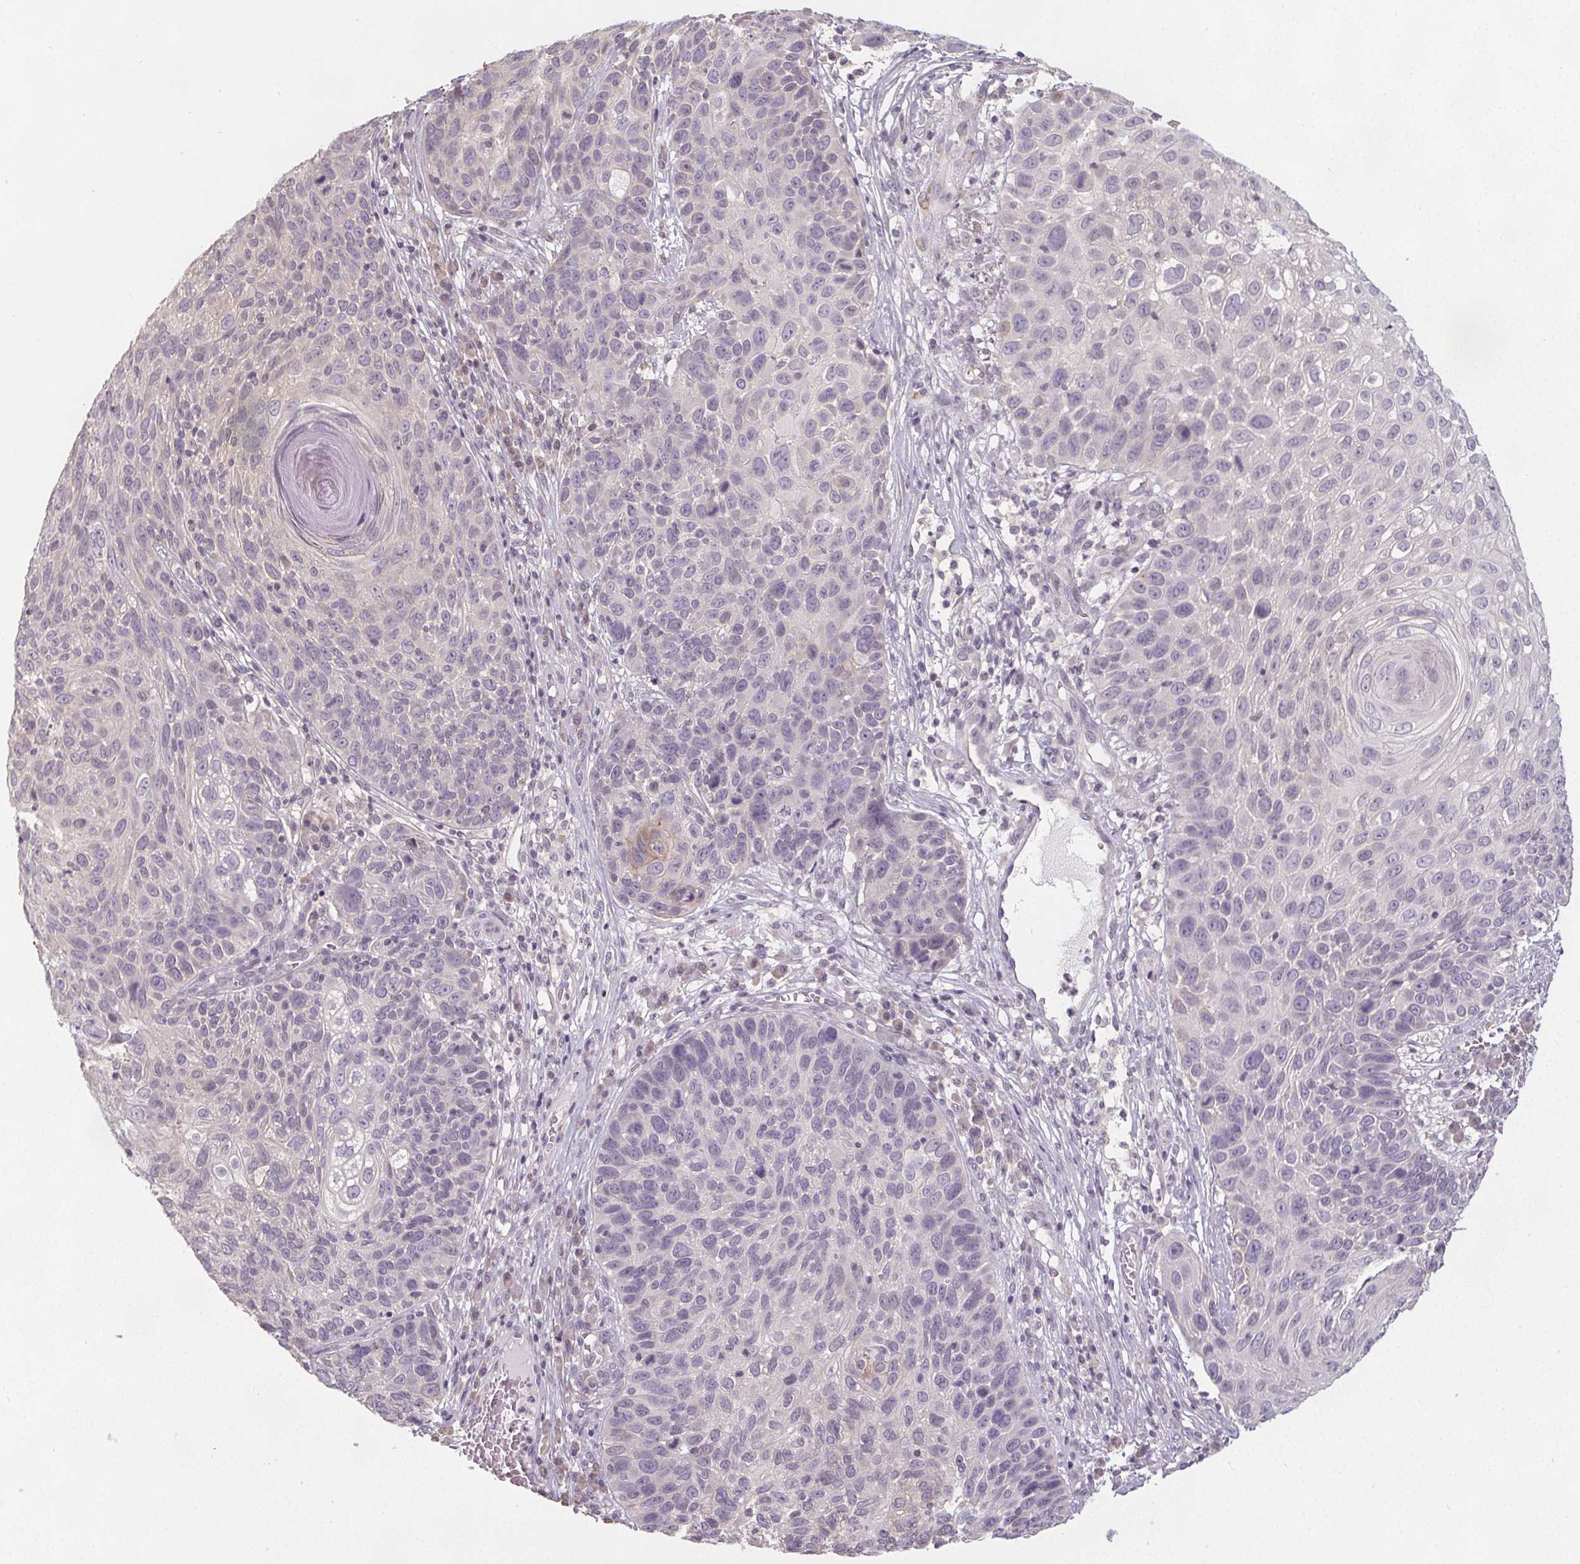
{"staining": {"intensity": "negative", "quantity": "none", "location": "none"}, "tissue": "skin cancer", "cell_type": "Tumor cells", "image_type": "cancer", "snomed": [{"axis": "morphology", "description": "Squamous cell carcinoma, NOS"}, {"axis": "topography", "description": "Skin"}], "caption": "Image shows no significant protein staining in tumor cells of skin cancer.", "gene": "SLC26A2", "patient": {"sex": "male", "age": 92}}